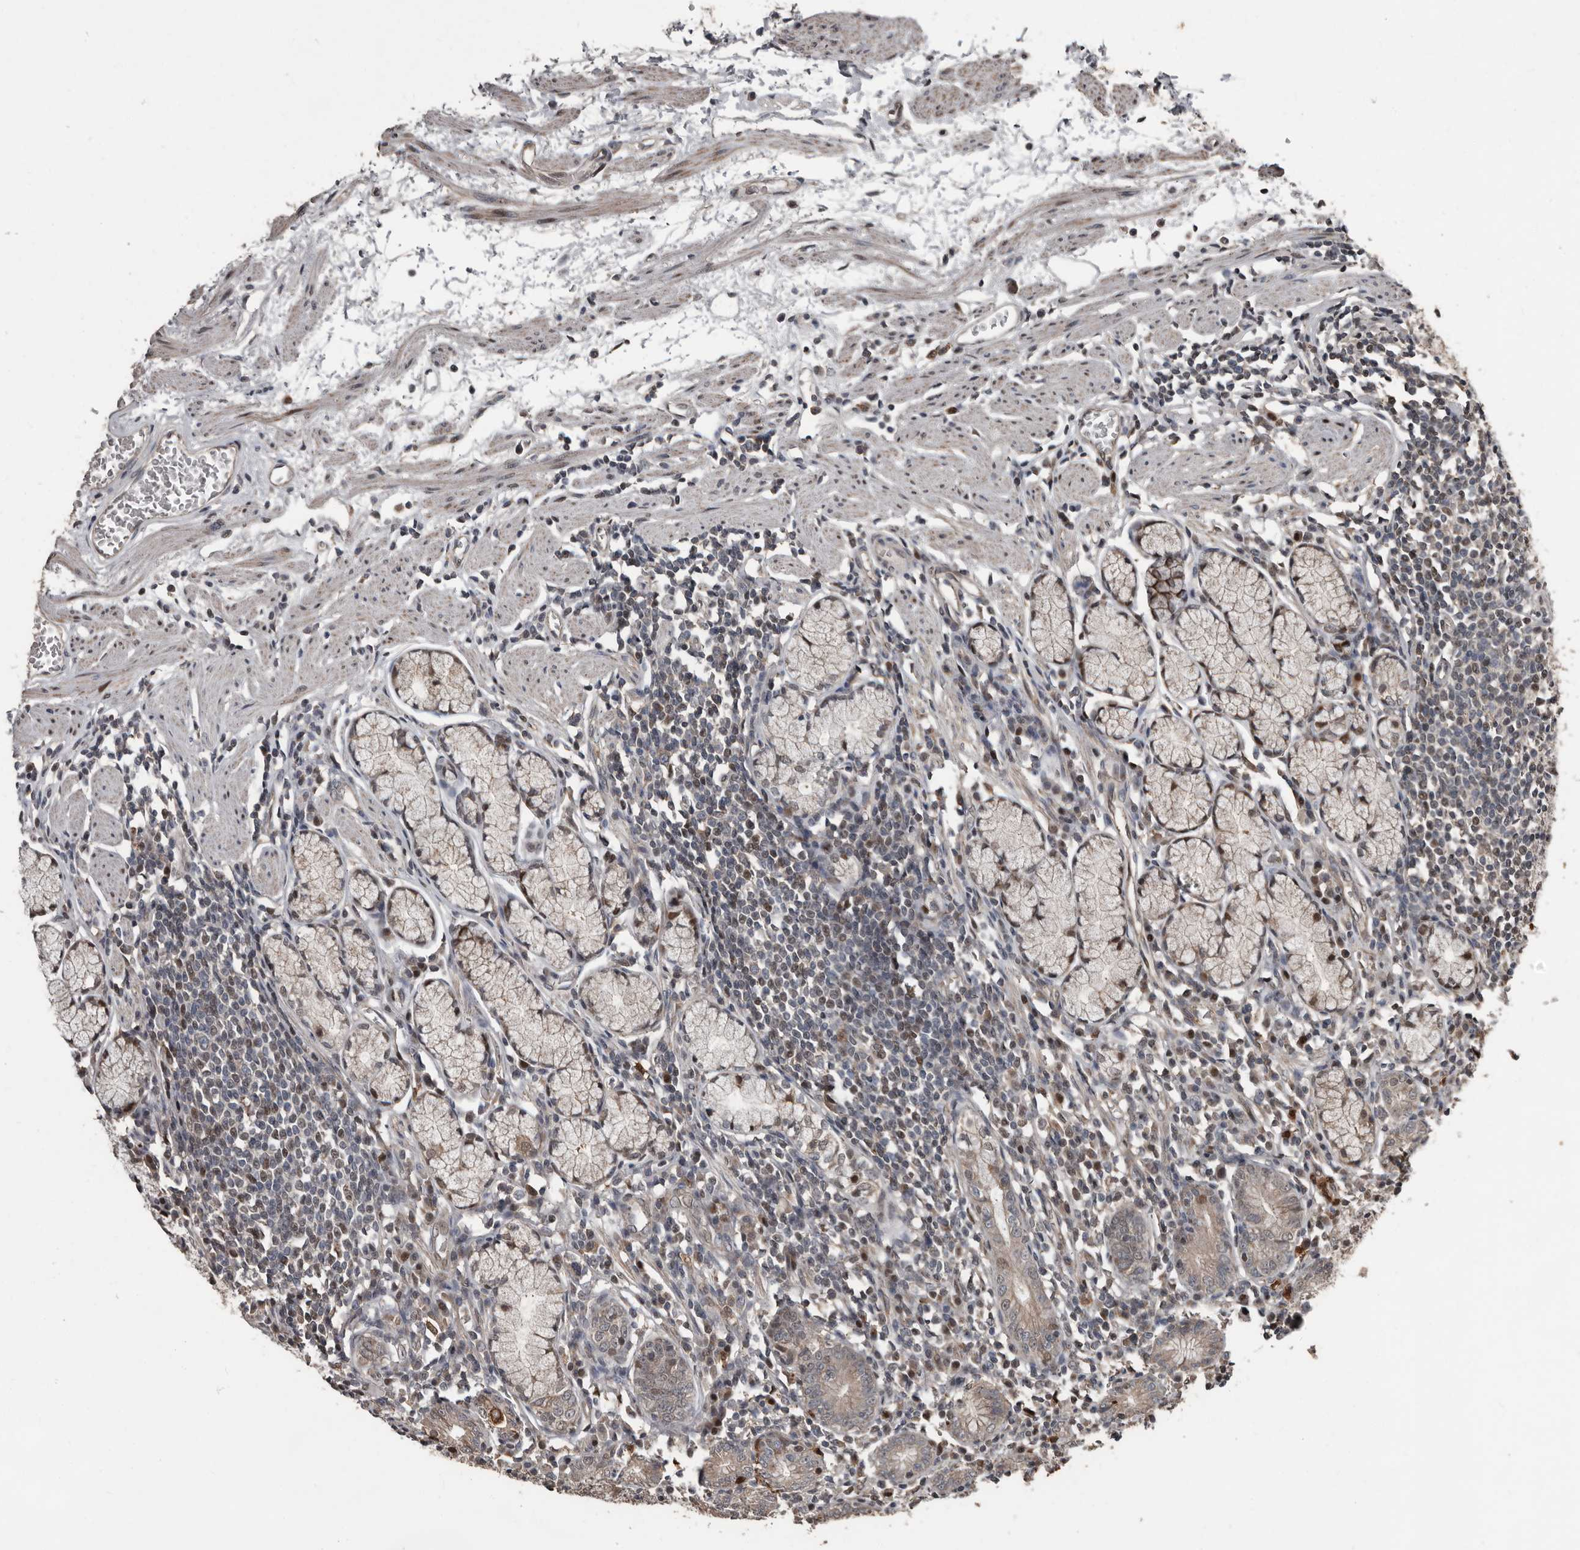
{"staining": {"intensity": "moderate", "quantity": "25%-75%", "location": "cytoplasmic/membranous,nuclear"}, "tissue": "stomach", "cell_type": "Glandular cells", "image_type": "normal", "snomed": [{"axis": "morphology", "description": "Normal tissue, NOS"}, {"axis": "topography", "description": "Stomach"}], "caption": "High-magnification brightfield microscopy of benign stomach stained with DAB (3,3'-diaminobenzidine) (brown) and counterstained with hematoxylin (blue). glandular cells exhibit moderate cytoplasmic/membranous,nuclear positivity is present in about25%-75% of cells.", "gene": "FSBP", "patient": {"sex": "male", "age": 55}}